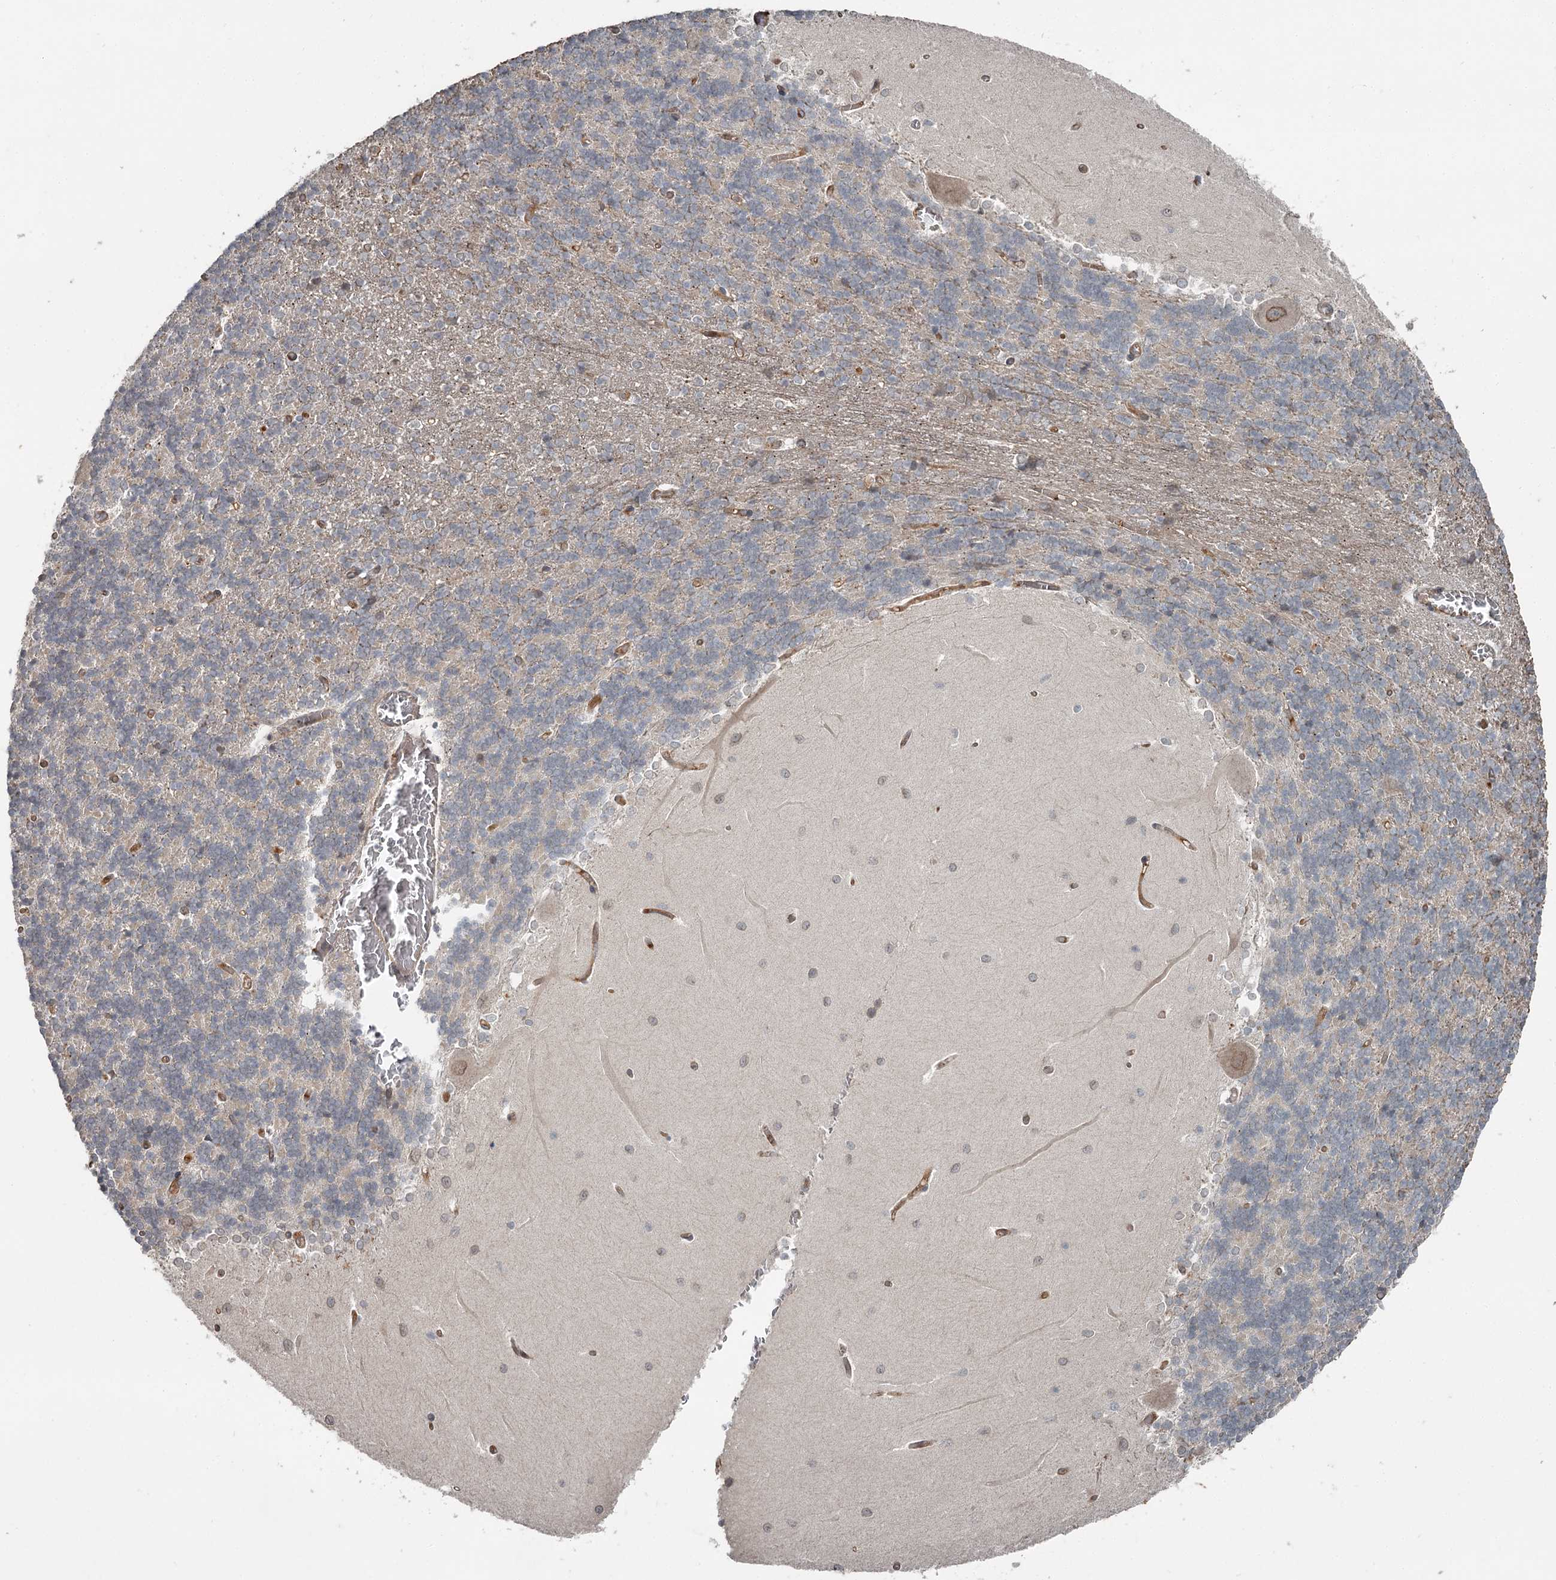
{"staining": {"intensity": "negative", "quantity": "none", "location": "none"}, "tissue": "cerebellum", "cell_type": "Cells in granular layer", "image_type": "normal", "snomed": [{"axis": "morphology", "description": "Normal tissue, NOS"}, {"axis": "topography", "description": "Cerebellum"}], "caption": "Immunohistochemical staining of benign human cerebellum exhibits no significant expression in cells in granular layer.", "gene": "SLC39A8", "patient": {"sex": "male", "age": 37}}